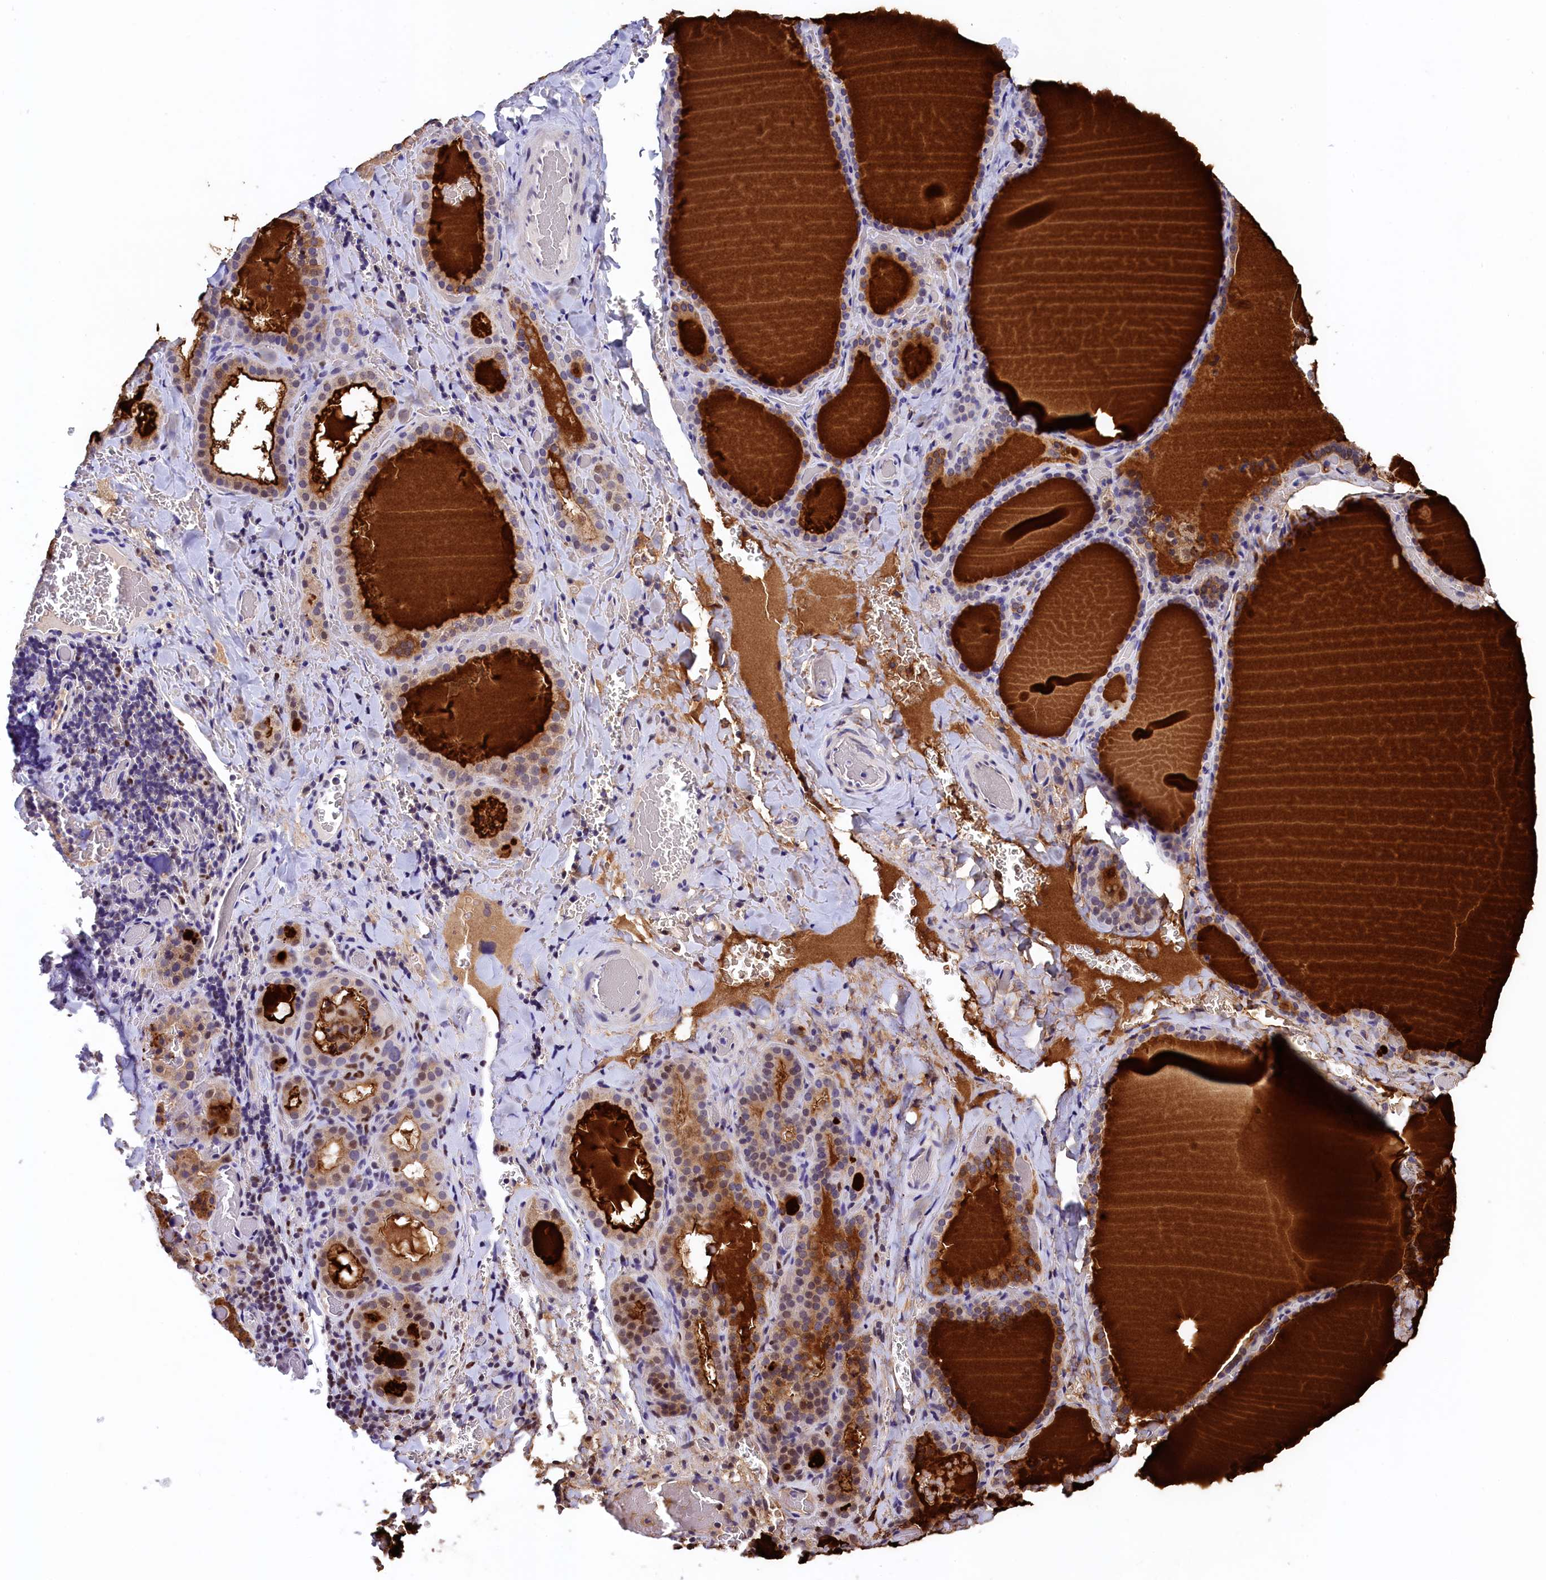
{"staining": {"intensity": "moderate", "quantity": "<25%", "location": "cytoplasmic/membranous,nuclear"}, "tissue": "thyroid gland", "cell_type": "Glandular cells", "image_type": "normal", "snomed": [{"axis": "morphology", "description": "Normal tissue, NOS"}, {"axis": "topography", "description": "Thyroid gland"}], "caption": "A high-resolution photomicrograph shows immunohistochemistry staining of benign thyroid gland, which displays moderate cytoplasmic/membranous,nuclear expression in approximately <25% of glandular cells. The staining was performed using DAB (3,3'-diaminobenzidine) to visualize the protein expression in brown, while the nuclei were stained in blue with hematoxylin (Magnification: 20x).", "gene": "HECTD4", "patient": {"sex": "female", "age": 39}}